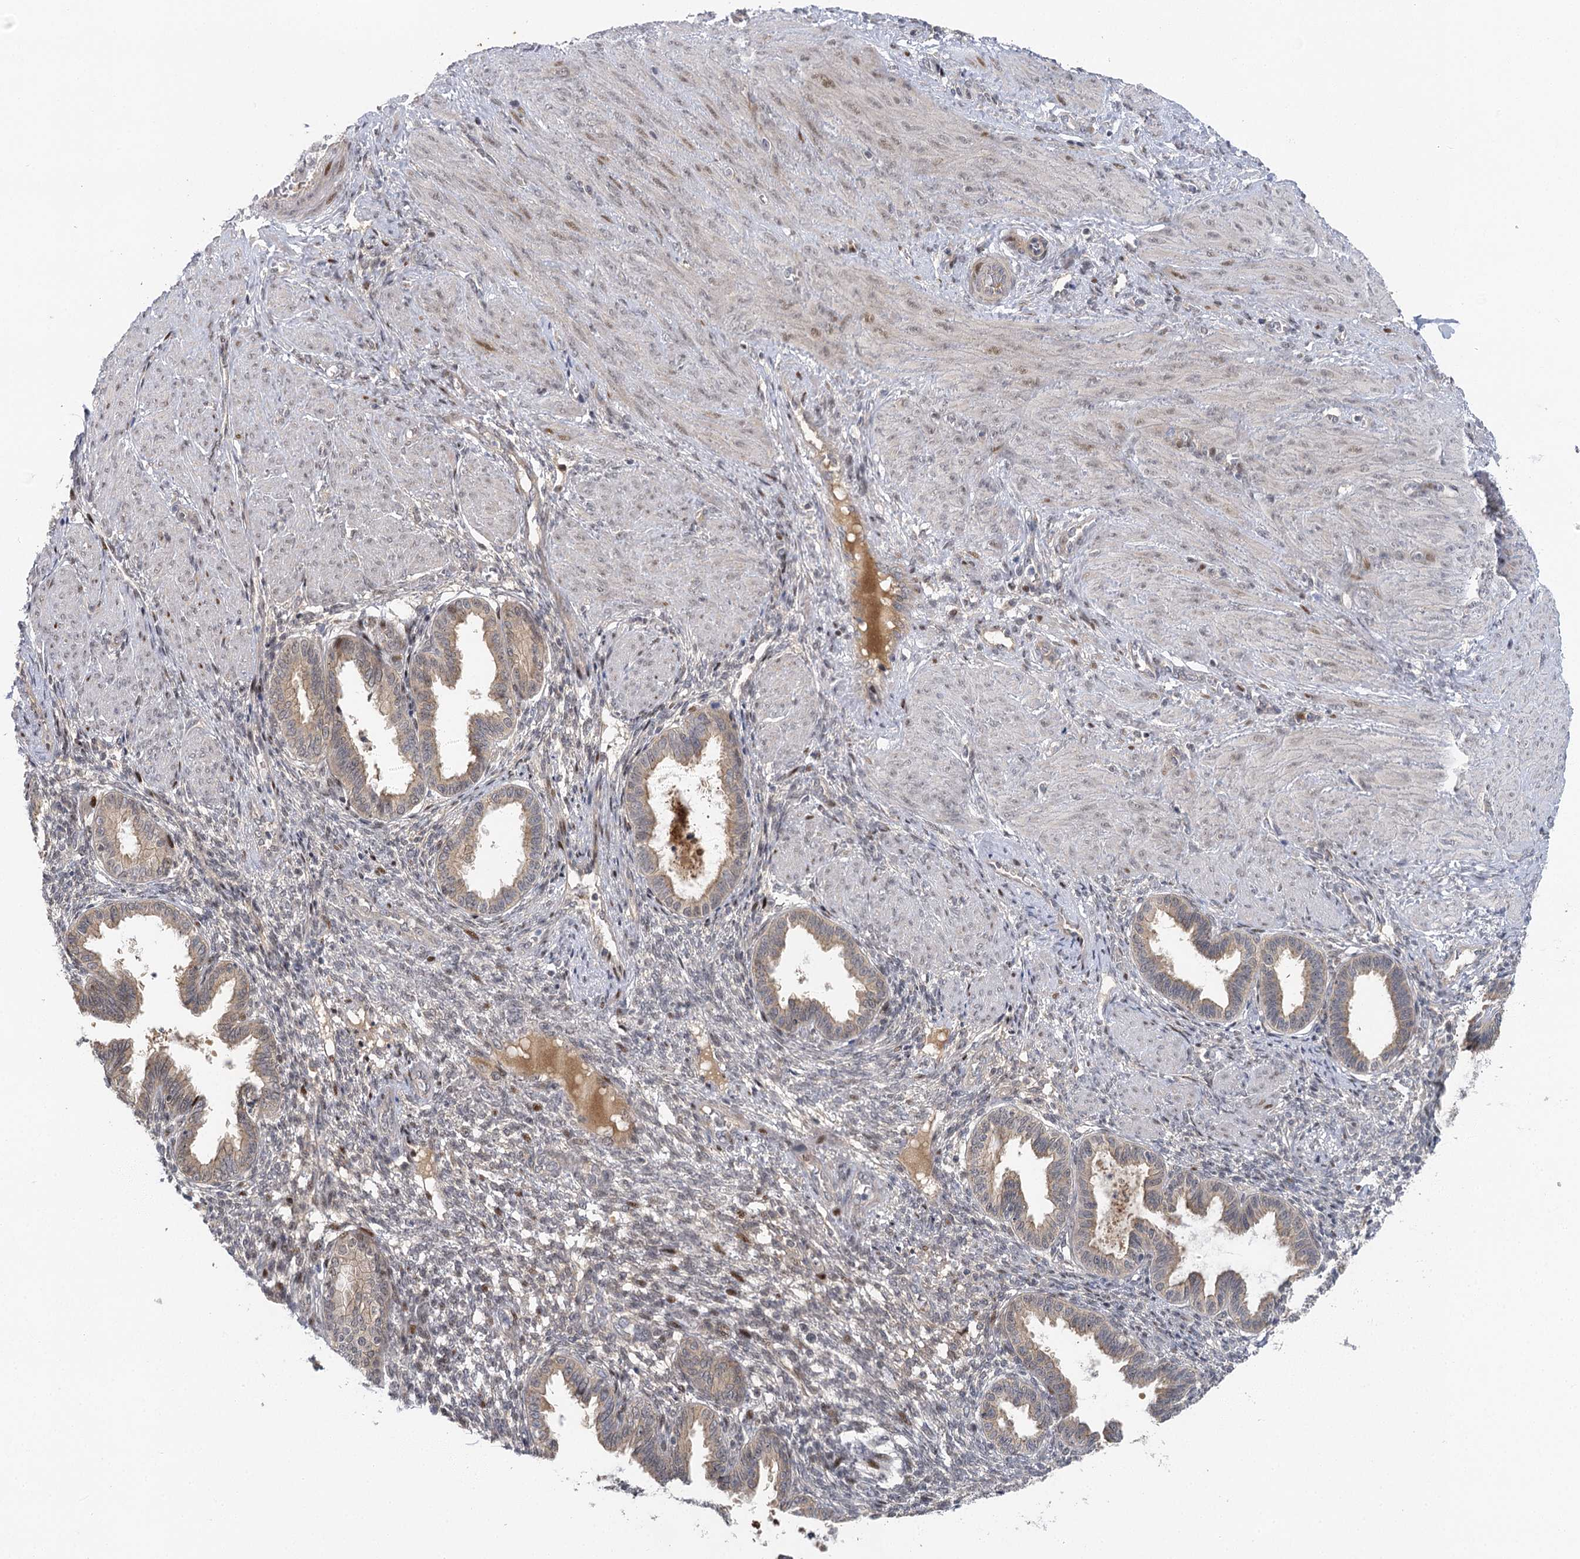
{"staining": {"intensity": "weak", "quantity": "<25%", "location": "nuclear"}, "tissue": "endometrium", "cell_type": "Cells in endometrial stroma", "image_type": "normal", "snomed": [{"axis": "morphology", "description": "Normal tissue, NOS"}, {"axis": "topography", "description": "Endometrium"}], "caption": "Immunohistochemistry (IHC) of normal endometrium displays no staining in cells in endometrial stroma.", "gene": "IL11RA", "patient": {"sex": "female", "age": 33}}